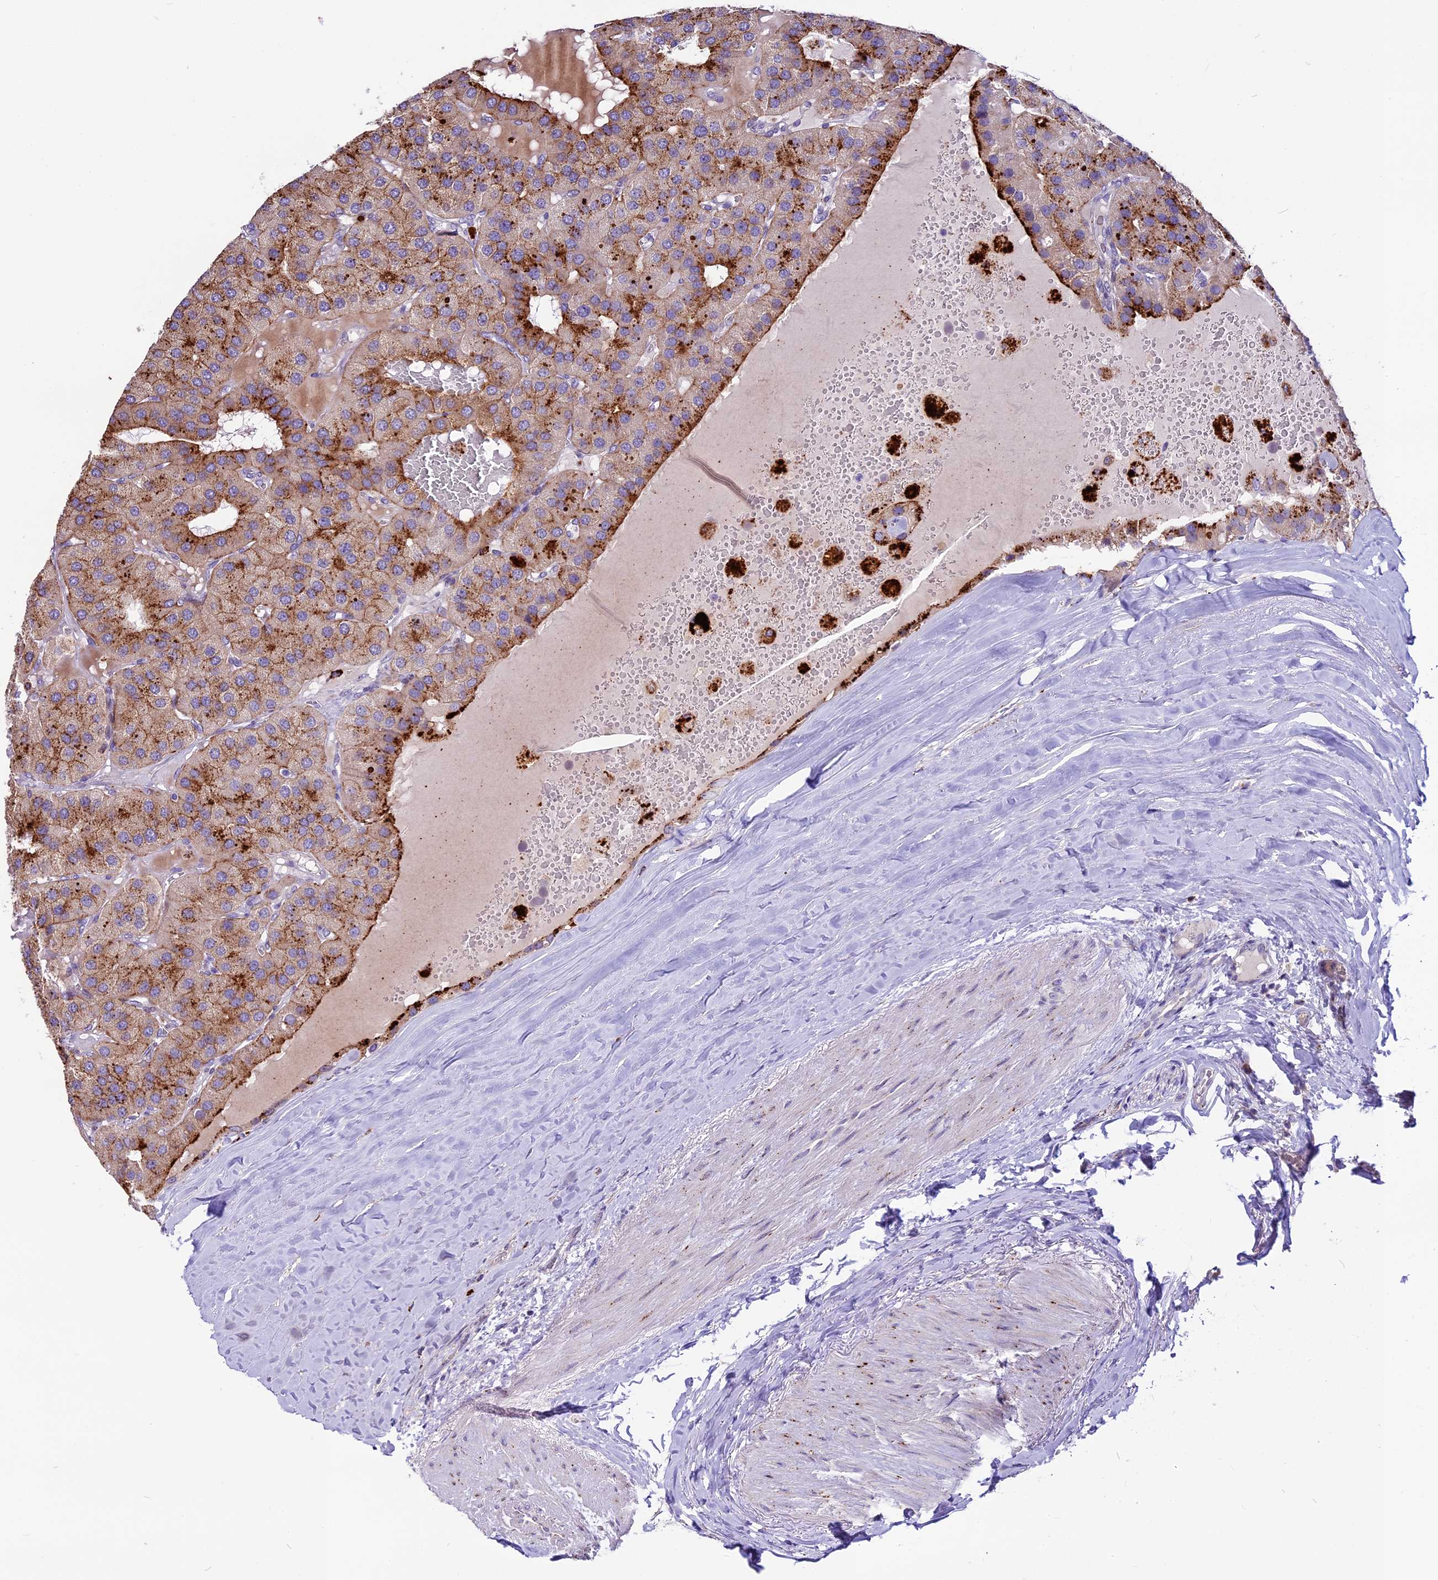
{"staining": {"intensity": "moderate", "quantity": ">75%", "location": "cytoplasmic/membranous"}, "tissue": "parathyroid gland", "cell_type": "Glandular cells", "image_type": "normal", "snomed": [{"axis": "morphology", "description": "Normal tissue, NOS"}, {"axis": "morphology", "description": "Adenoma, NOS"}, {"axis": "topography", "description": "Parathyroid gland"}], "caption": "A brown stain shows moderate cytoplasmic/membranous staining of a protein in glandular cells of unremarkable parathyroid gland.", "gene": "THRSP", "patient": {"sex": "female", "age": 86}}